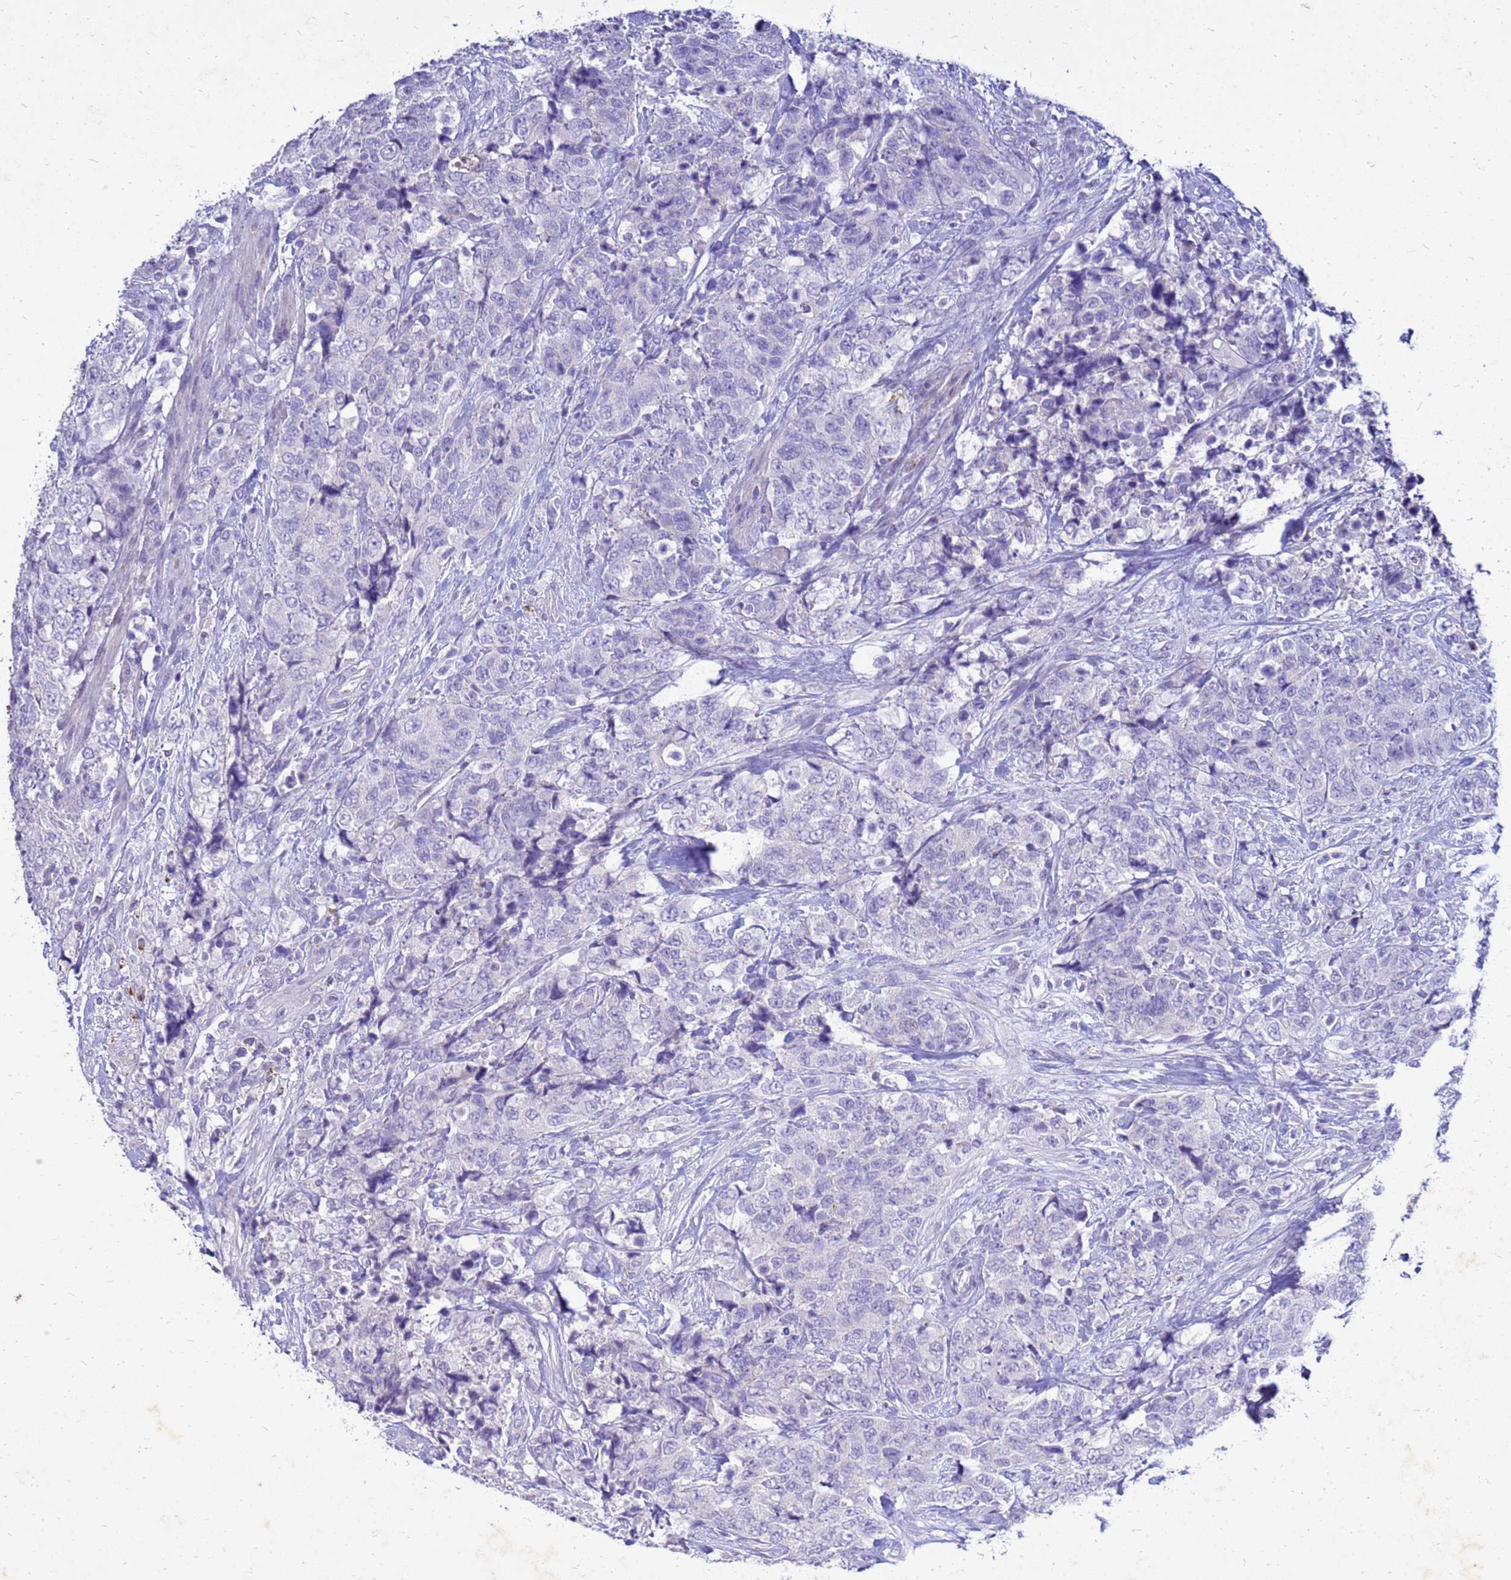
{"staining": {"intensity": "negative", "quantity": "none", "location": "none"}, "tissue": "urothelial cancer", "cell_type": "Tumor cells", "image_type": "cancer", "snomed": [{"axis": "morphology", "description": "Urothelial carcinoma, High grade"}, {"axis": "topography", "description": "Urinary bladder"}], "caption": "Tumor cells are negative for brown protein staining in urothelial carcinoma (high-grade).", "gene": "AKR1C1", "patient": {"sex": "female", "age": 78}}